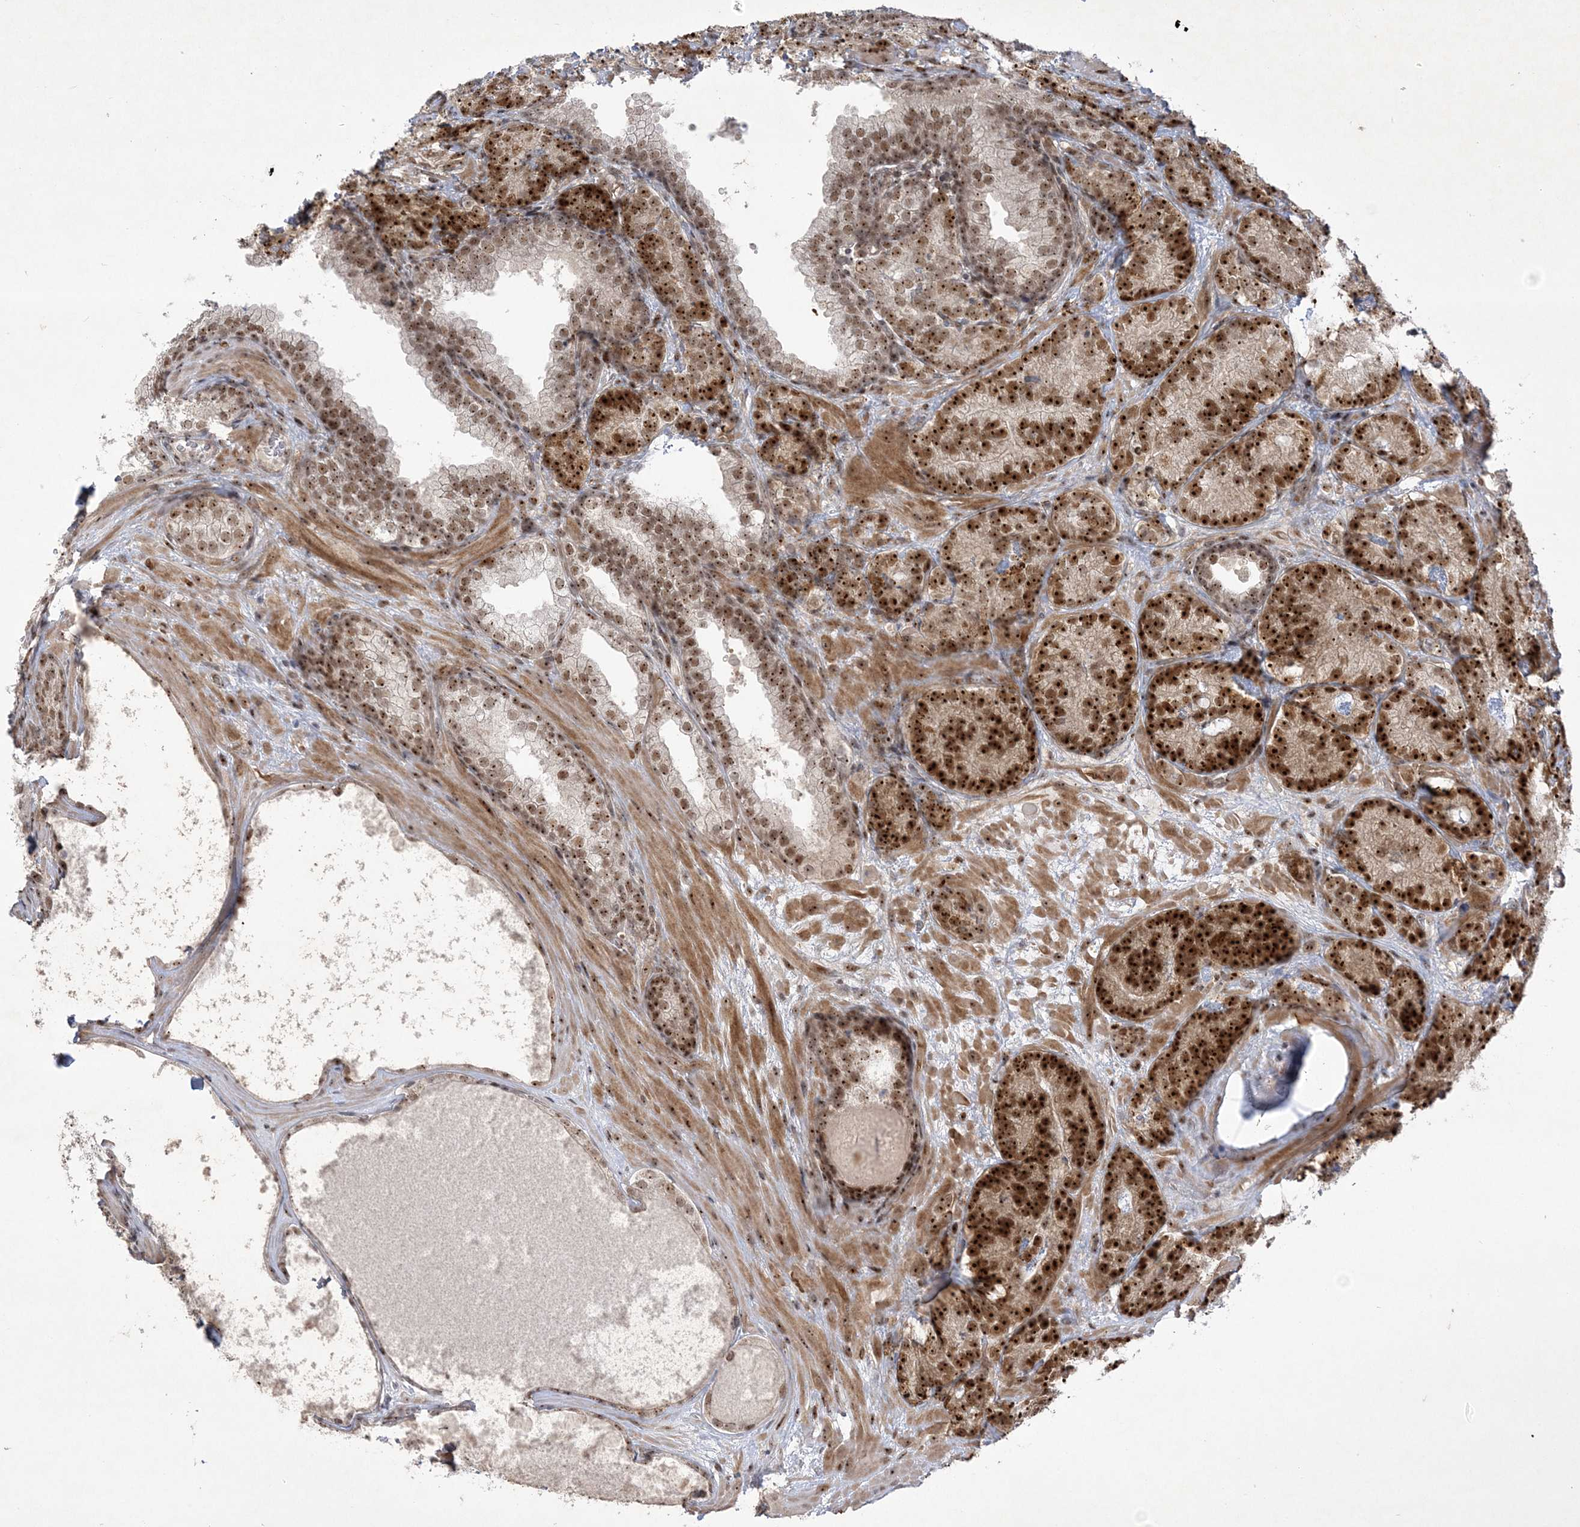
{"staining": {"intensity": "strong", "quantity": "25%-75%", "location": "cytoplasmic/membranous,nuclear"}, "tissue": "prostate cancer", "cell_type": "Tumor cells", "image_type": "cancer", "snomed": [{"axis": "morphology", "description": "Adenocarcinoma, High grade"}, {"axis": "topography", "description": "Prostate"}], "caption": "Prostate high-grade adenocarcinoma was stained to show a protein in brown. There is high levels of strong cytoplasmic/membranous and nuclear positivity in about 25%-75% of tumor cells. (DAB IHC with brightfield microscopy, high magnification).", "gene": "NPM3", "patient": {"sex": "male", "age": 66}}